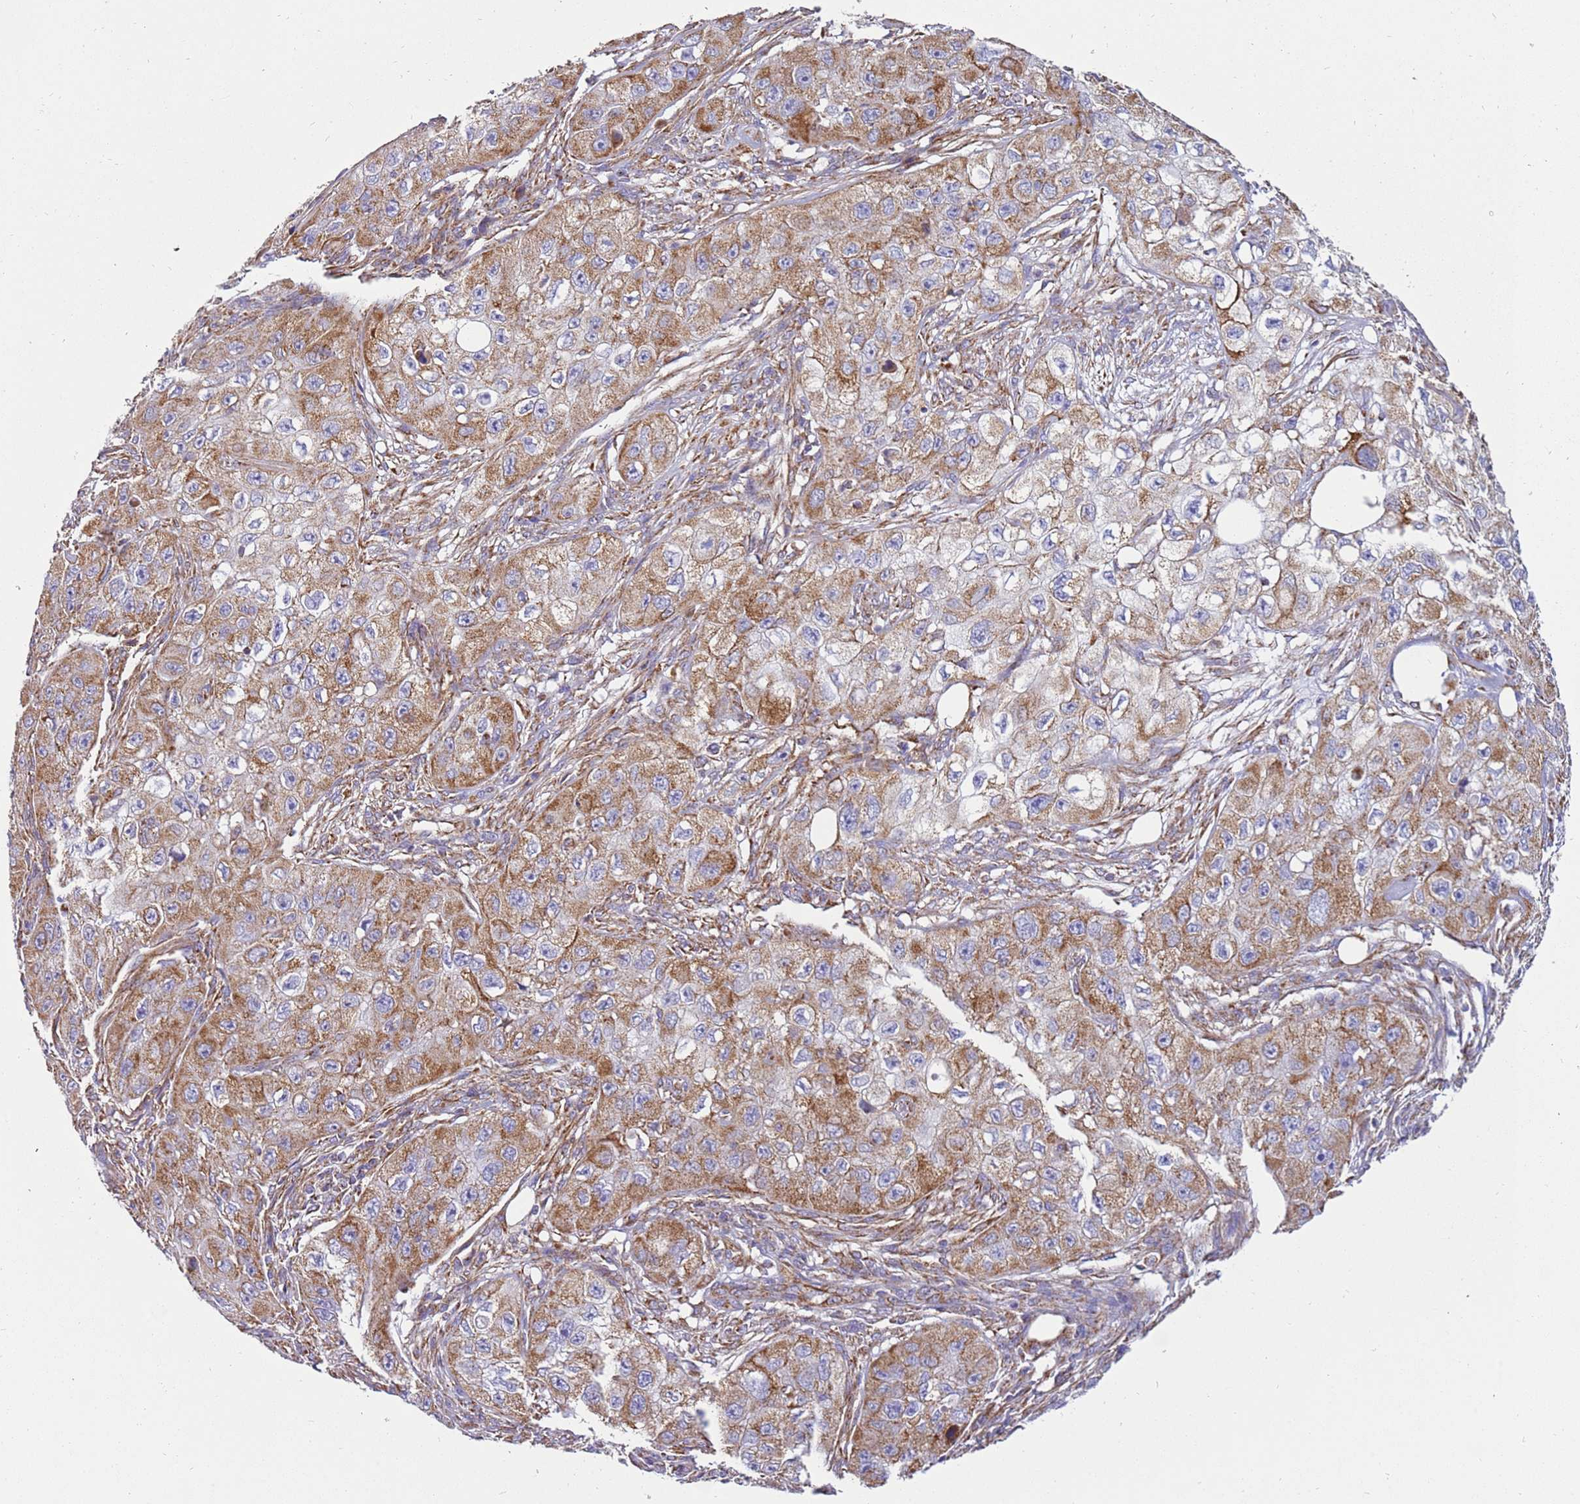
{"staining": {"intensity": "moderate", "quantity": ">75%", "location": "cytoplasmic/membranous"}, "tissue": "skin cancer", "cell_type": "Tumor cells", "image_type": "cancer", "snomed": [{"axis": "morphology", "description": "Squamous cell carcinoma, NOS"}, {"axis": "topography", "description": "Skin"}, {"axis": "topography", "description": "Subcutis"}], "caption": "IHC of human skin cancer reveals medium levels of moderate cytoplasmic/membranous staining in about >75% of tumor cells. Nuclei are stained in blue.", "gene": "MRPL20", "patient": {"sex": "male", "age": 73}}